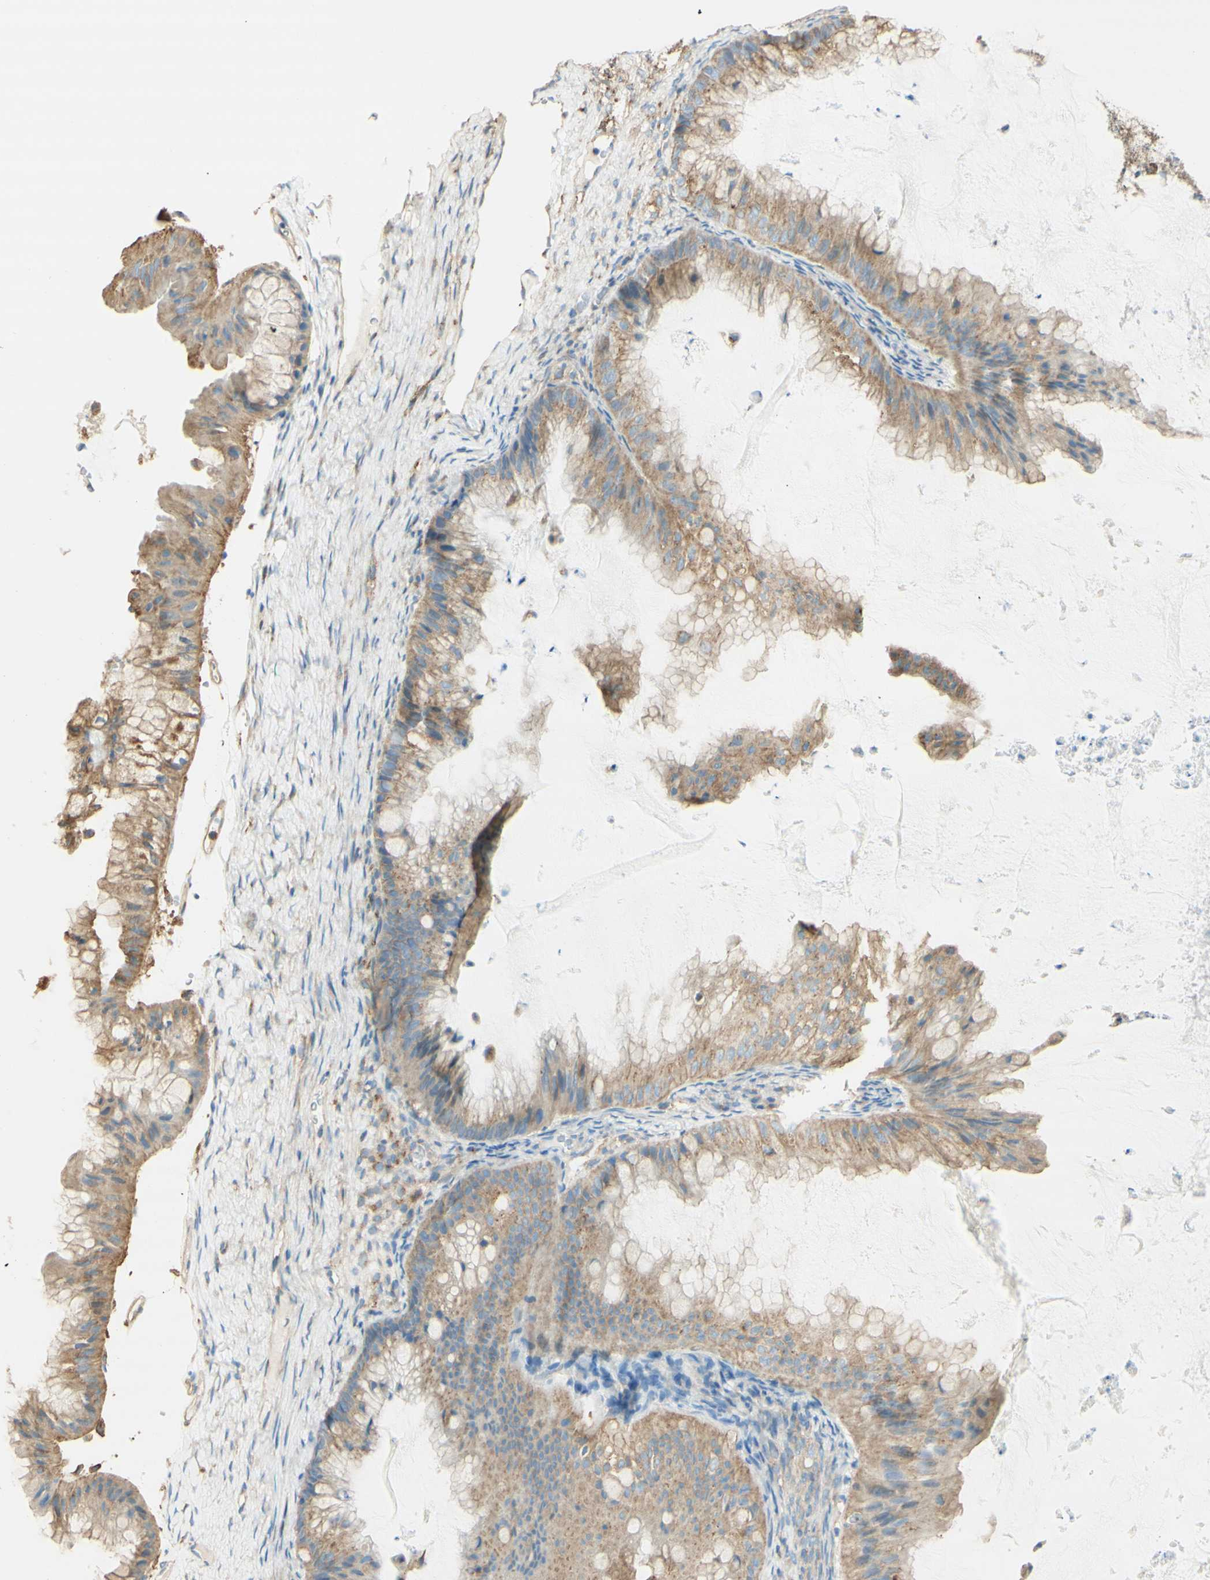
{"staining": {"intensity": "weak", "quantity": ">75%", "location": "cytoplasmic/membranous"}, "tissue": "ovarian cancer", "cell_type": "Tumor cells", "image_type": "cancer", "snomed": [{"axis": "morphology", "description": "Cystadenocarcinoma, mucinous, NOS"}, {"axis": "topography", "description": "Ovary"}], "caption": "Immunohistochemical staining of human ovarian cancer reveals weak cytoplasmic/membranous protein staining in about >75% of tumor cells.", "gene": "CLTC", "patient": {"sex": "female", "age": 61}}